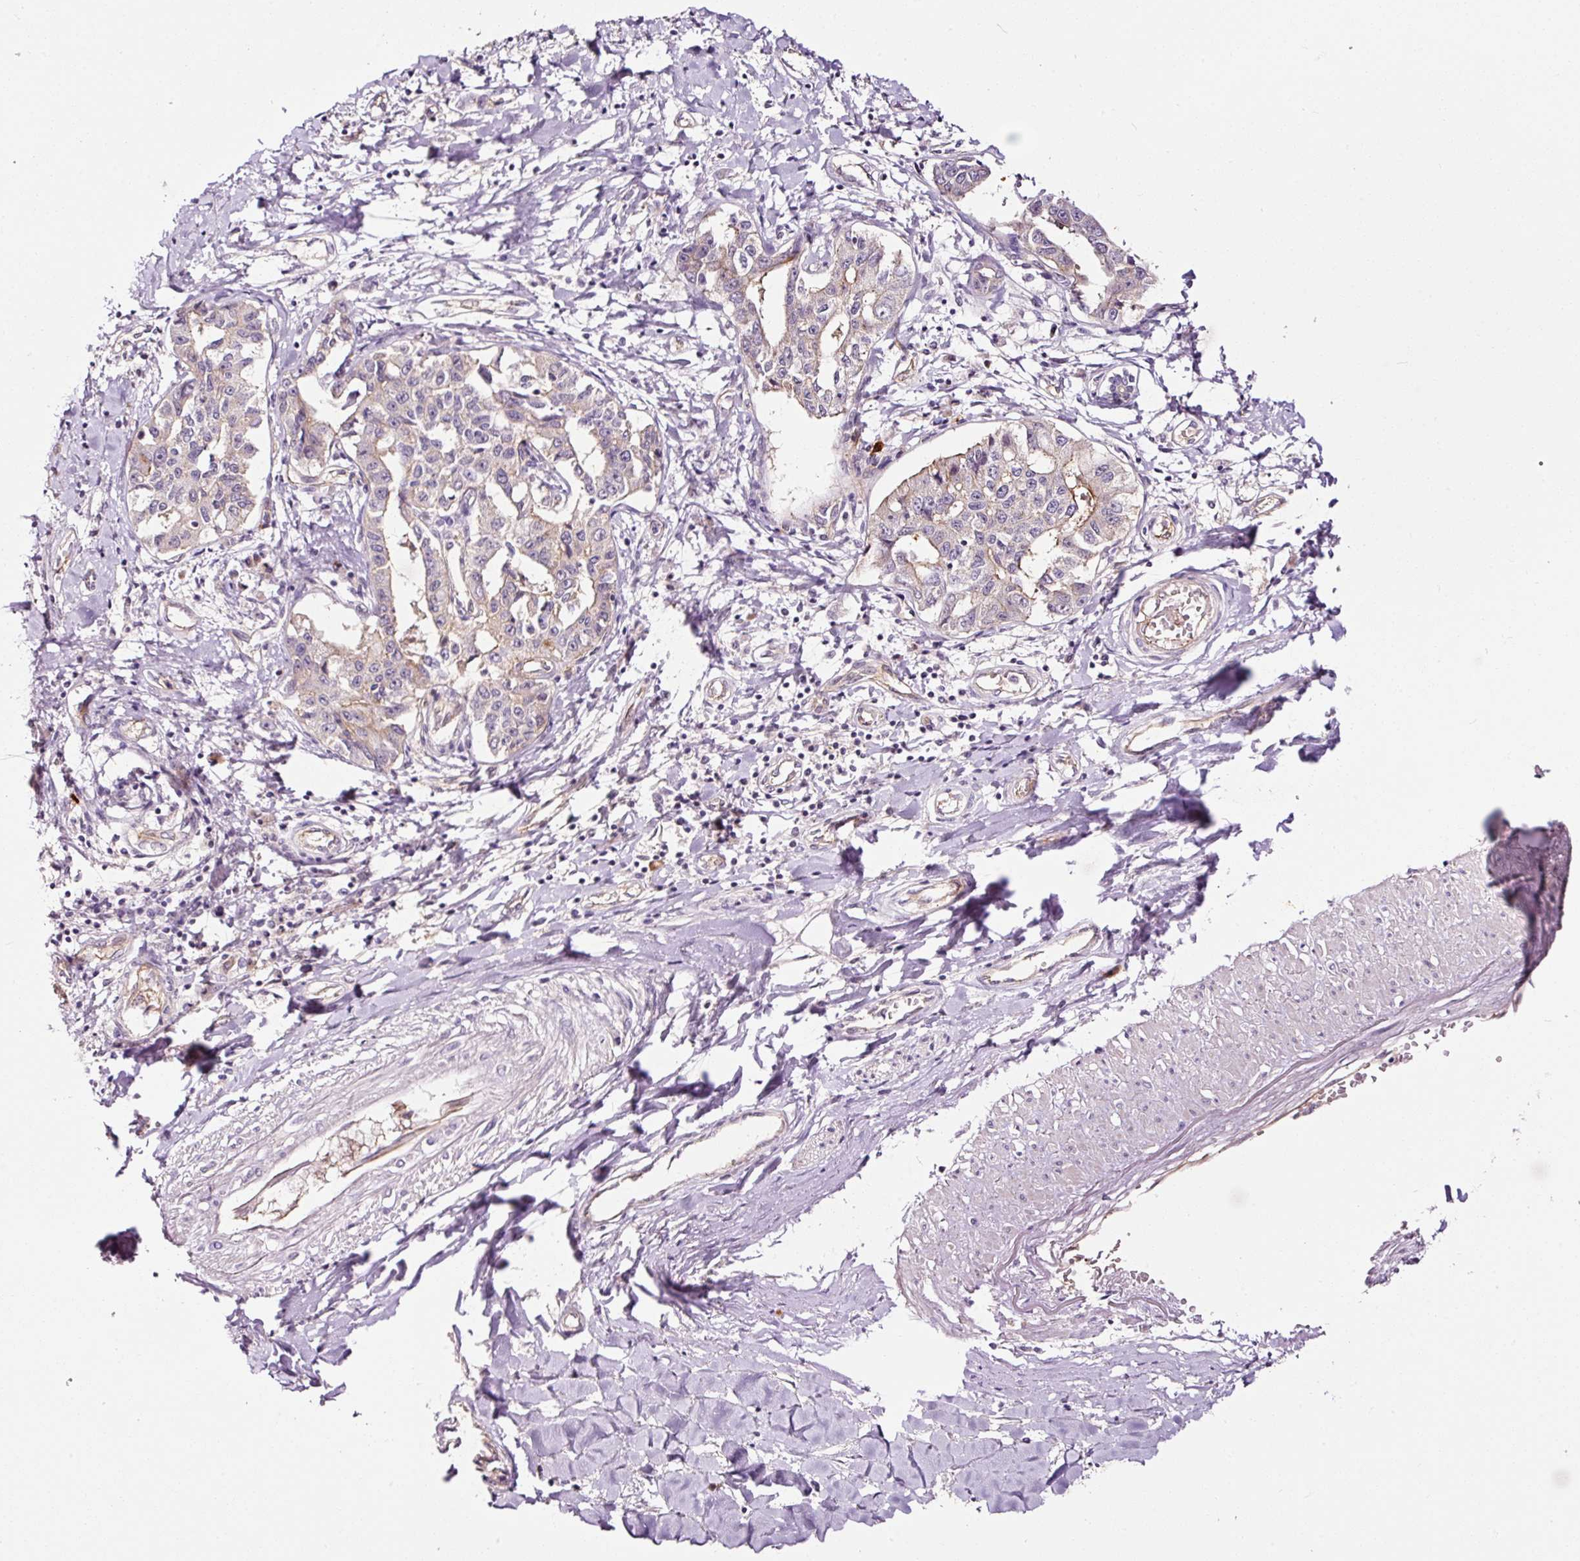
{"staining": {"intensity": "negative", "quantity": "none", "location": "none"}, "tissue": "liver cancer", "cell_type": "Tumor cells", "image_type": "cancer", "snomed": [{"axis": "morphology", "description": "Cholangiocarcinoma"}, {"axis": "topography", "description": "Liver"}], "caption": "IHC of human liver cholangiocarcinoma displays no expression in tumor cells.", "gene": "ABCB4", "patient": {"sex": "male", "age": 59}}